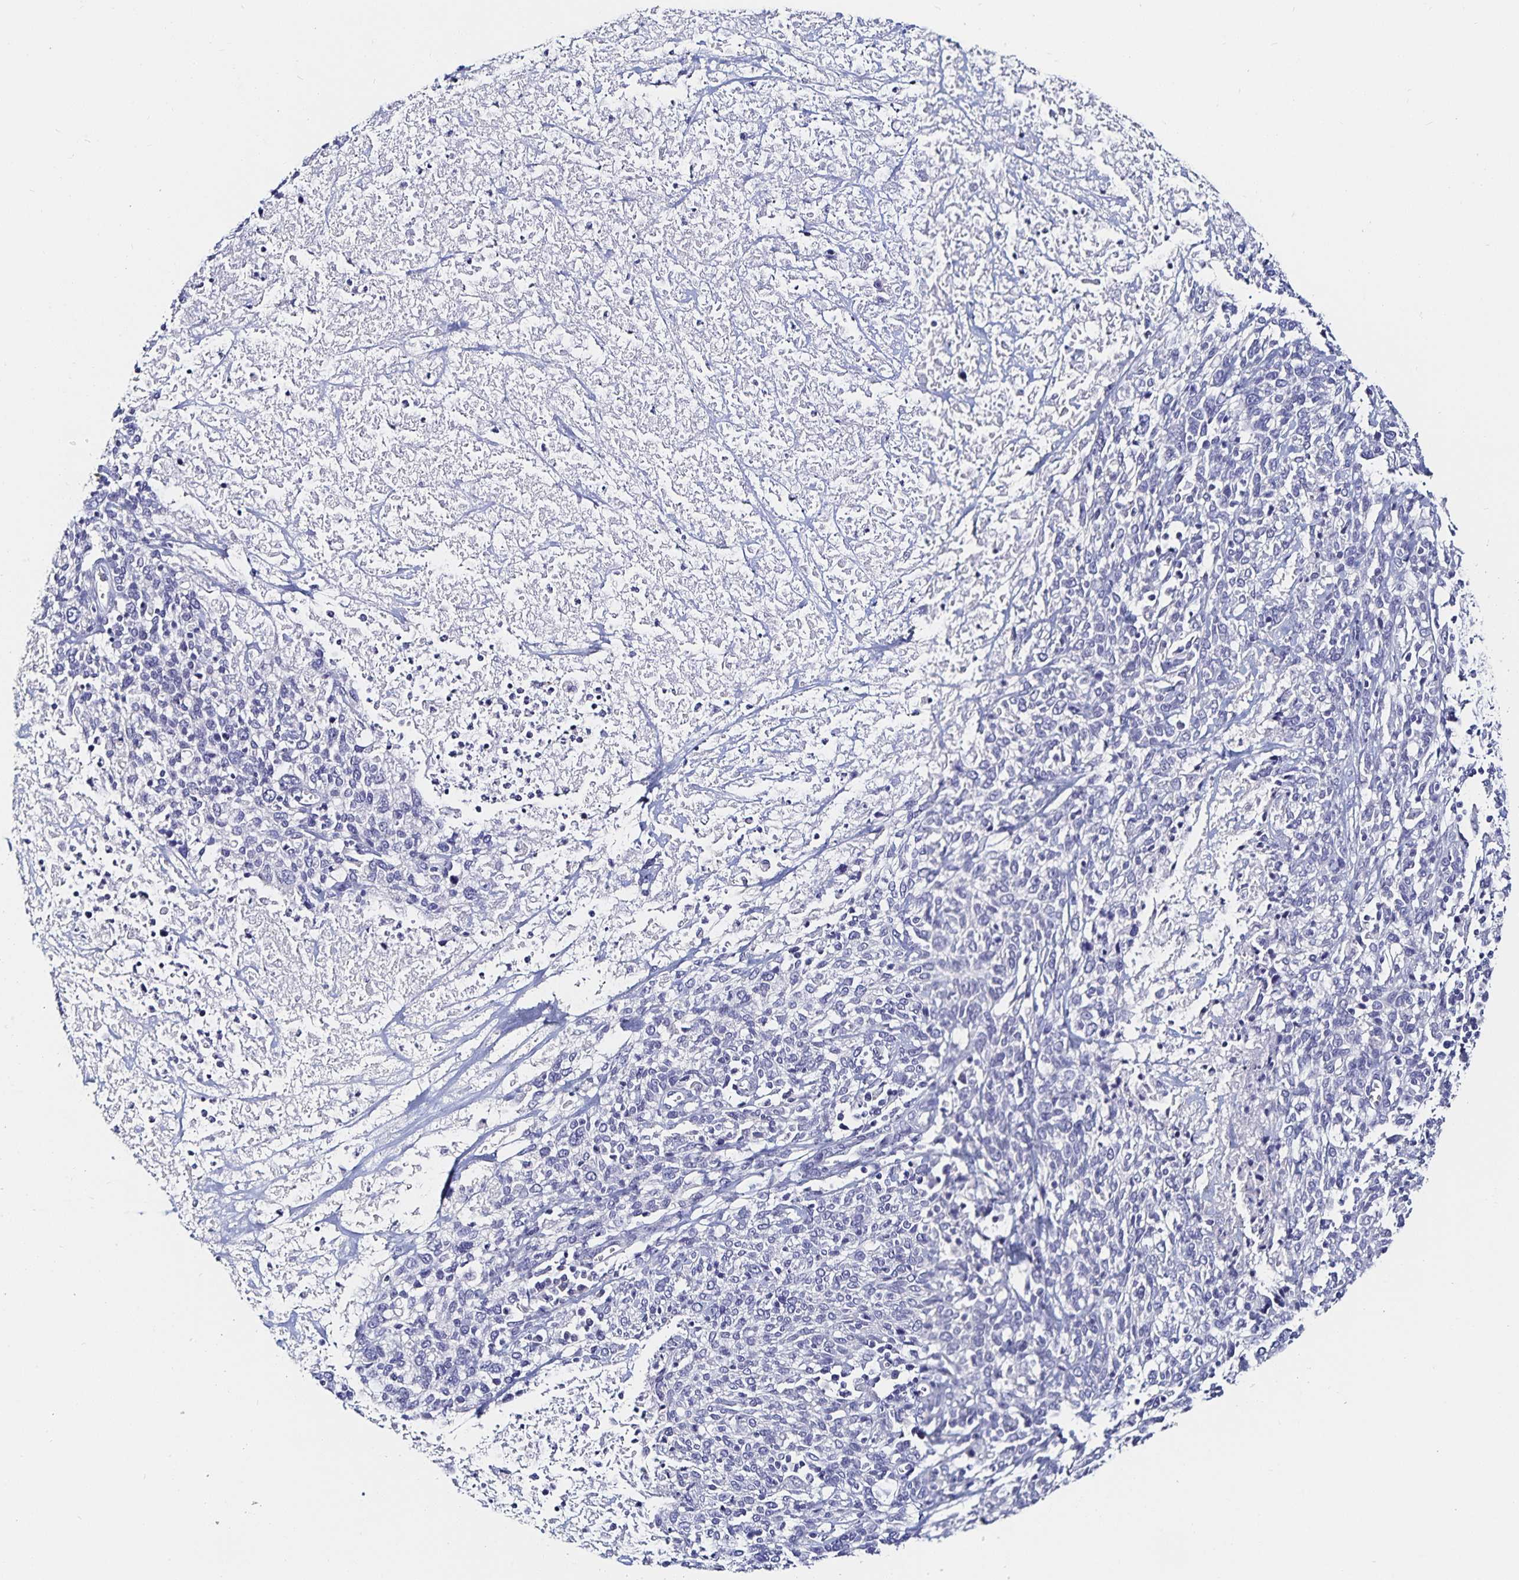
{"staining": {"intensity": "negative", "quantity": "none", "location": "none"}, "tissue": "cervical cancer", "cell_type": "Tumor cells", "image_type": "cancer", "snomed": [{"axis": "morphology", "description": "Squamous cell carcinoma, NOS"}, {"axis": "topography", "description": "Cervix"}], "caption": "Immunohistochemical staining of cervical squamous cell carcinoma exhibits no significant positivity in tumor cells.", "gene": "TSPAN7", "patient": {"sex": "female", "age": 46}}